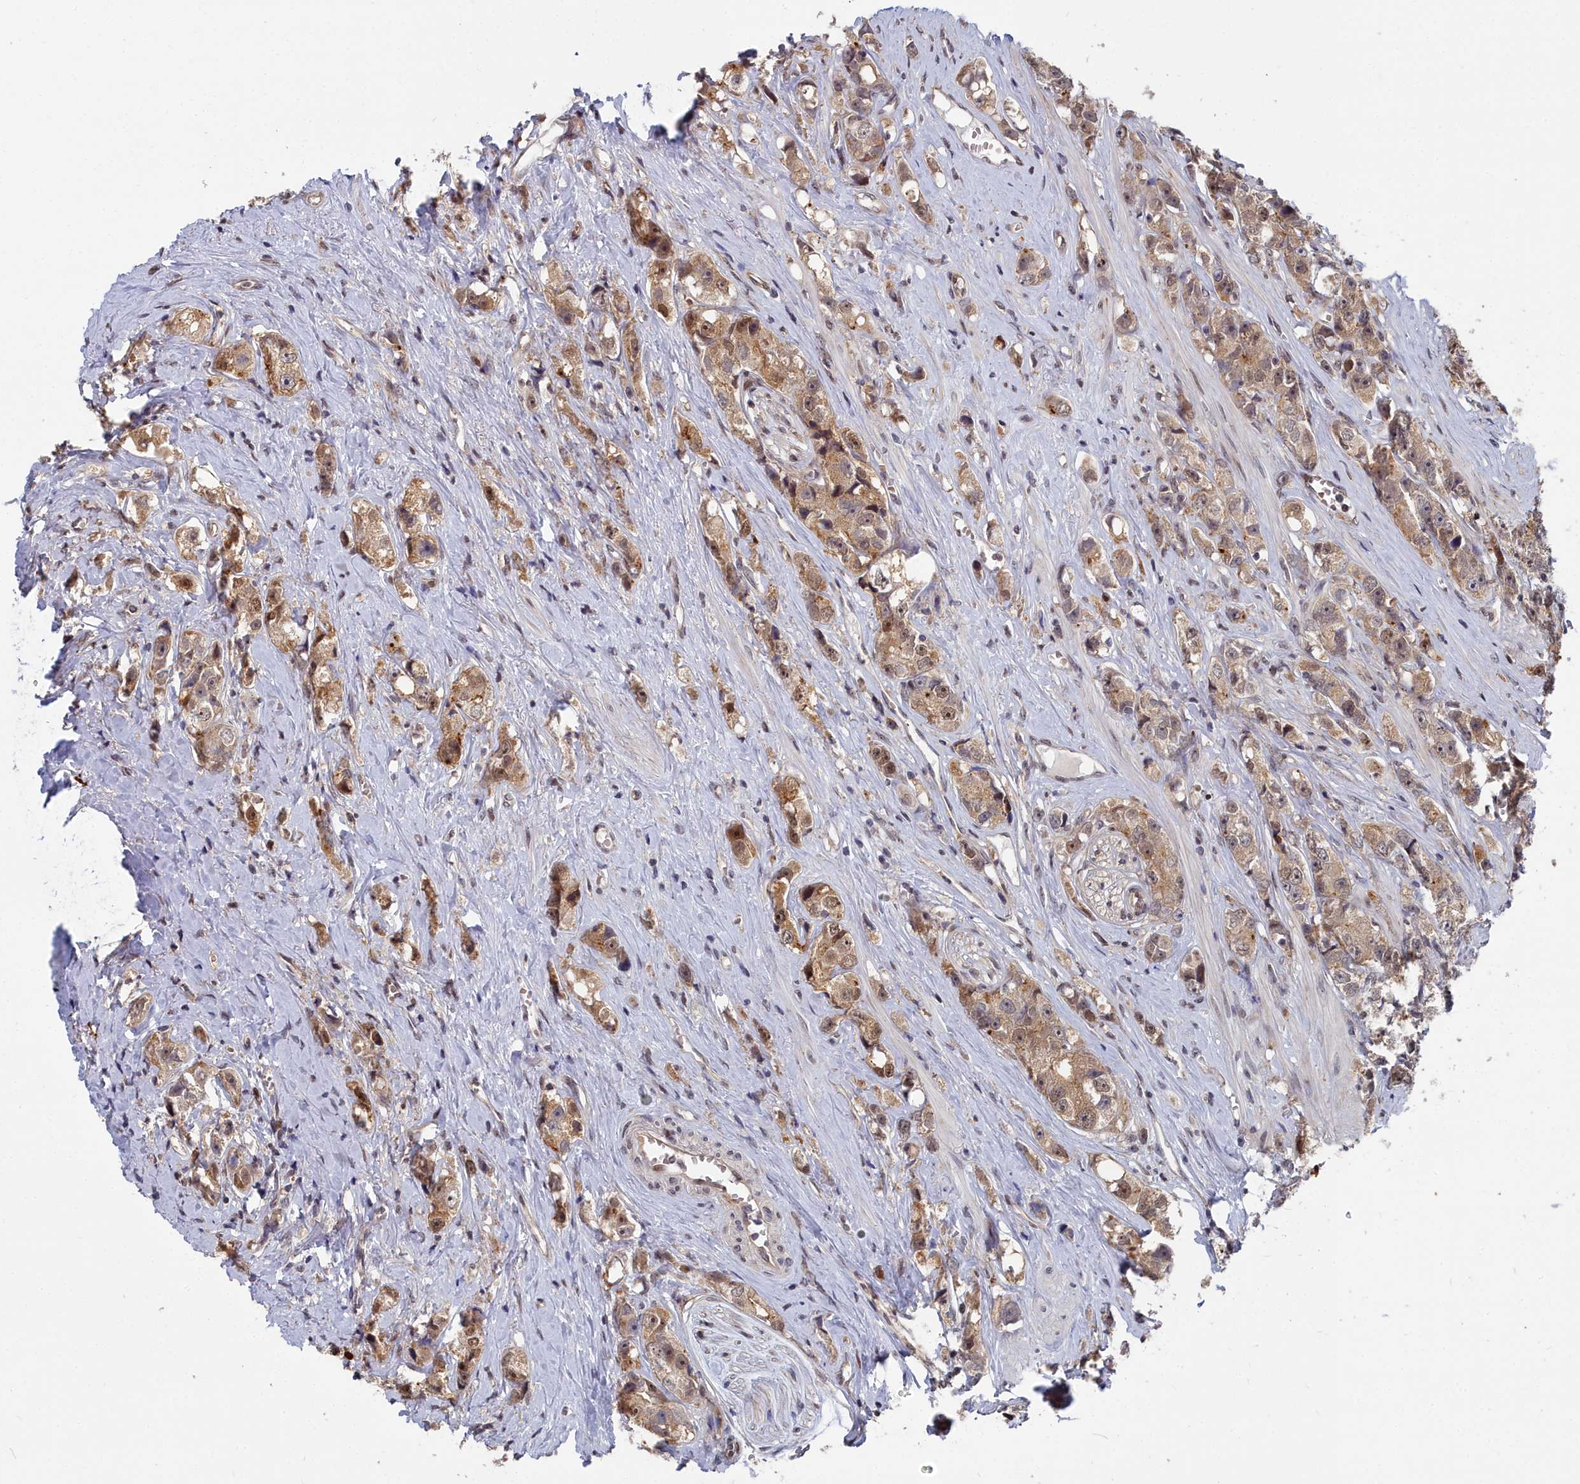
{"staining": {"intensity": "moderate", "quantity": ">75%", "location": "cytoplasmic/membranous,nuclear"}, "tissue": "prostate cancer", "cell_type": "Tumor cells", "image_type": "cancer", "snomed": [{"axis": "morphology", "description": "Adenocarcinoma, High grade"}, {"axis": "topography", "description": "Prostate"}], "caption": "Immunohistochemistry micrograph of neoplastic tissue: human prostate cancer stained using immunohistochemistry (IHC) demonstrates medium levels of moderate protein expression localized specifically in the cytoplasmic/membranous and nuclear of tumor cells, appearing as a cytoplasmic/membranous and nuclear brown color.", "gene": "RPS27A", "patient": {"sex": "male", "age": 74}}